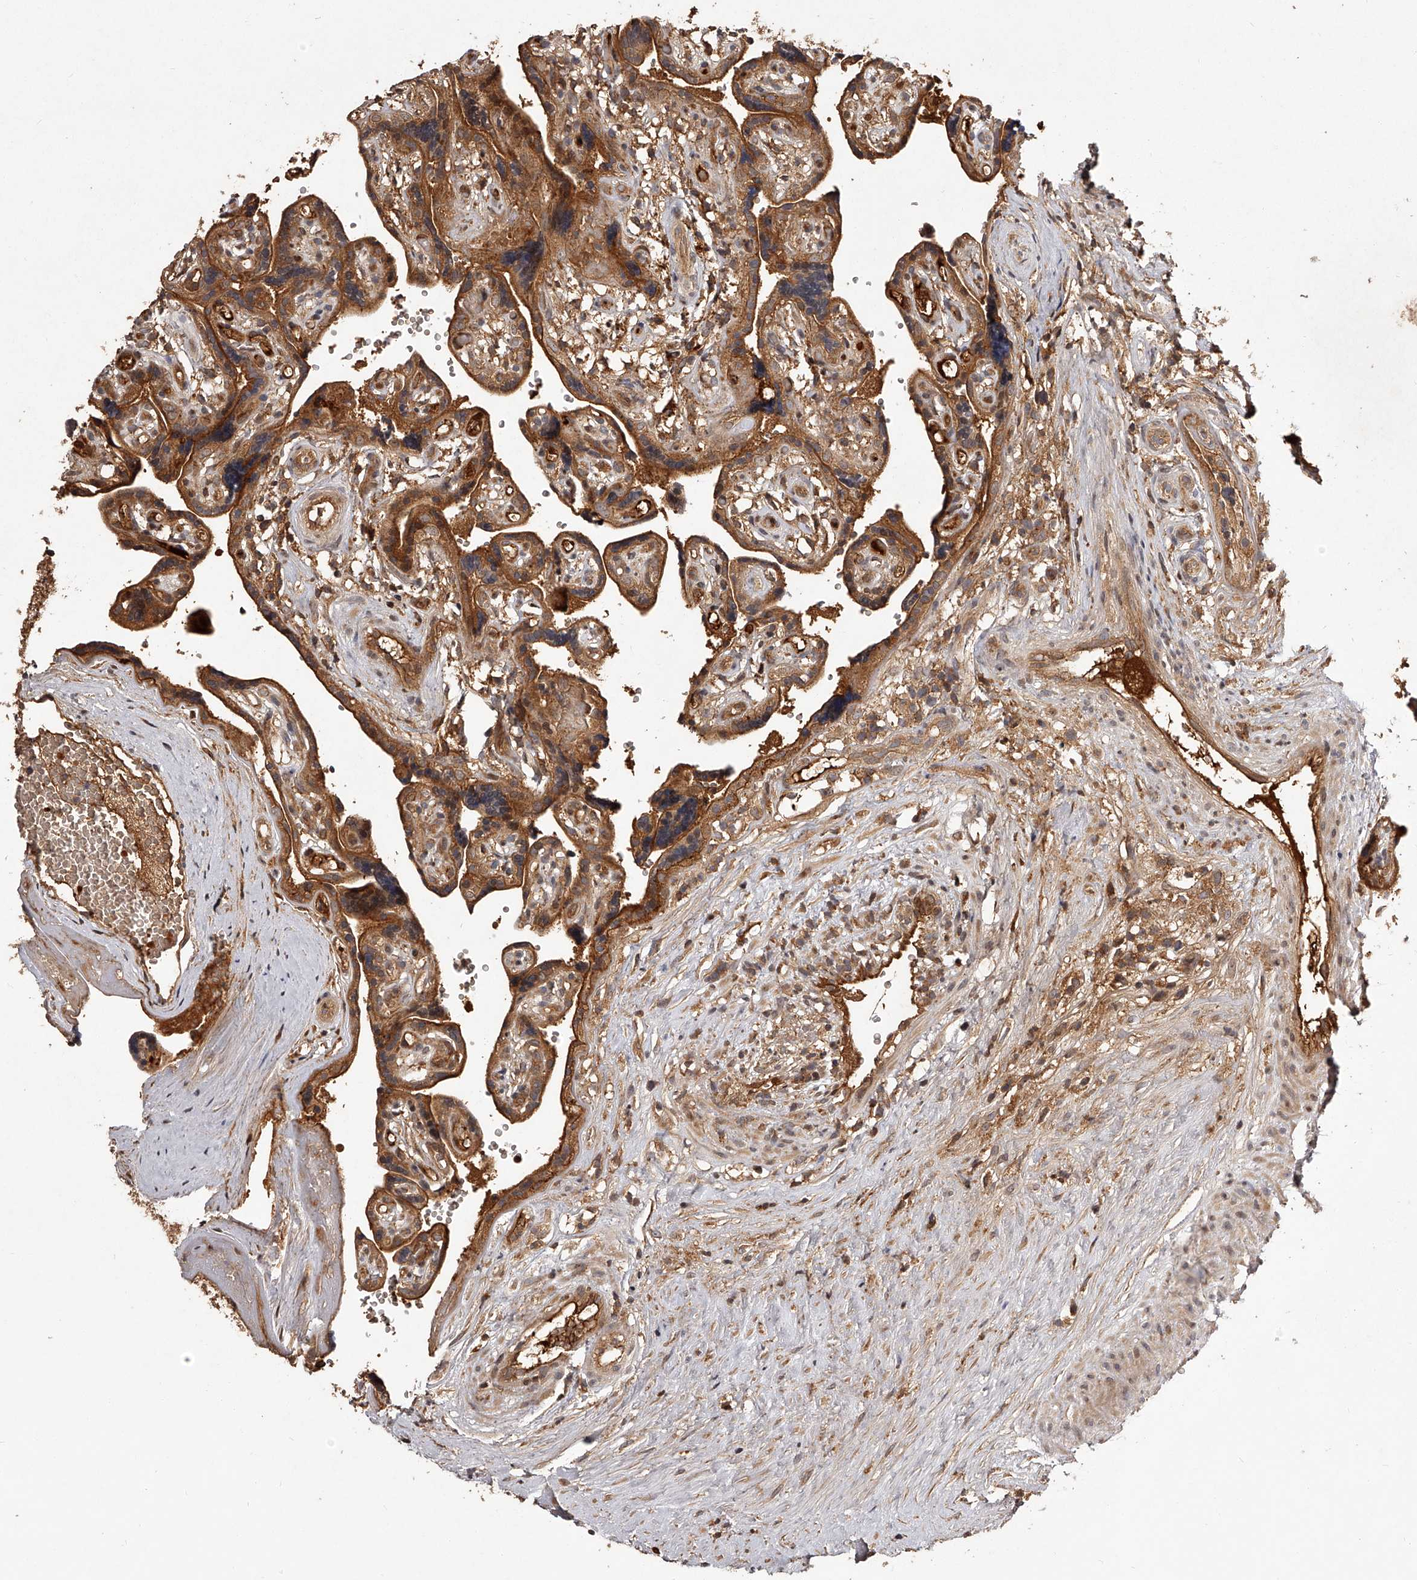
{"staining": {"intensity": "moderate", "quantity": ">75%", "location": "cytoplasmic/membranous"}, "tissue": "placenta", "cell_type": "Decidual cells", "image_type": "normal", "snomed": [{"axis": "morphology", "description": "Normal tissue, NOS"}, {"axis": "topography", "description": "Placenta"}], "caption": "A high-resolution histopathology image shows immunohistochemistry (IHC) staining of normal placenta, which exhibits moderate cytoplasmic/membranous positivity in about >75% of decidual cells. (IHC, brightfield microscopy, high magnification).", "gene": "CRYZL1", "patient": {"sex": "female", "age": 30}}